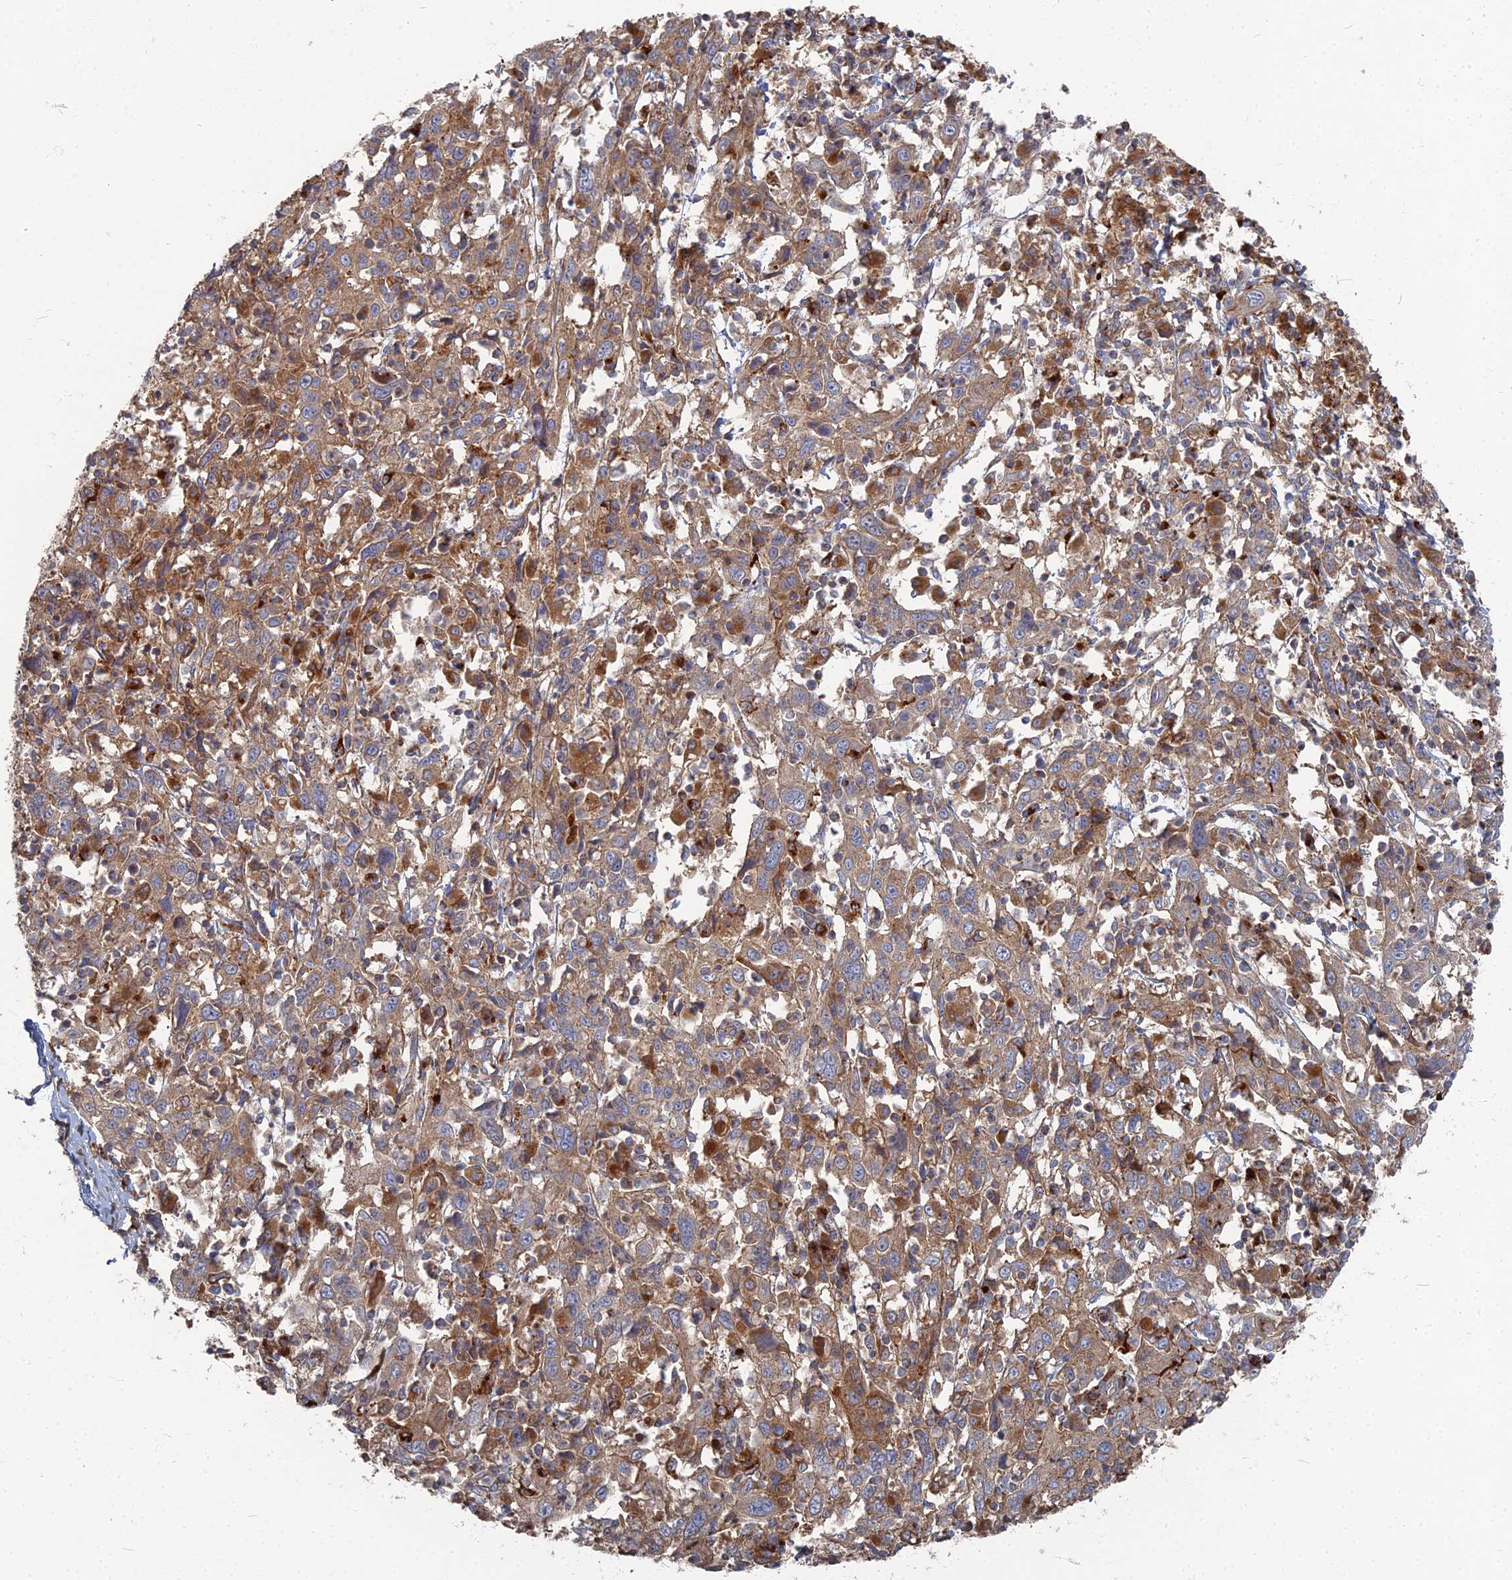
{"staining": {"intensity": "moderate", "quantity": ">75%", "location": "cytoplasmic/membranous"}, "tissue": "cervical cancer", "cell_type": "Tumor cells", "image_type": "cancer", "snomed": [{"axis": "morphology", "description": "Squamous cell carcinoma, NOS"}, {"axis": "topography", "description": "Cervix"}], "caption": "Cervical cancer (squamous cell carcinoma) stained for a protein demonstrates moderate cytoplasmic/membranous positivity in tumor cells.", "gene": "PPCDC", "patient": {"sex": "female", "age": 46}}